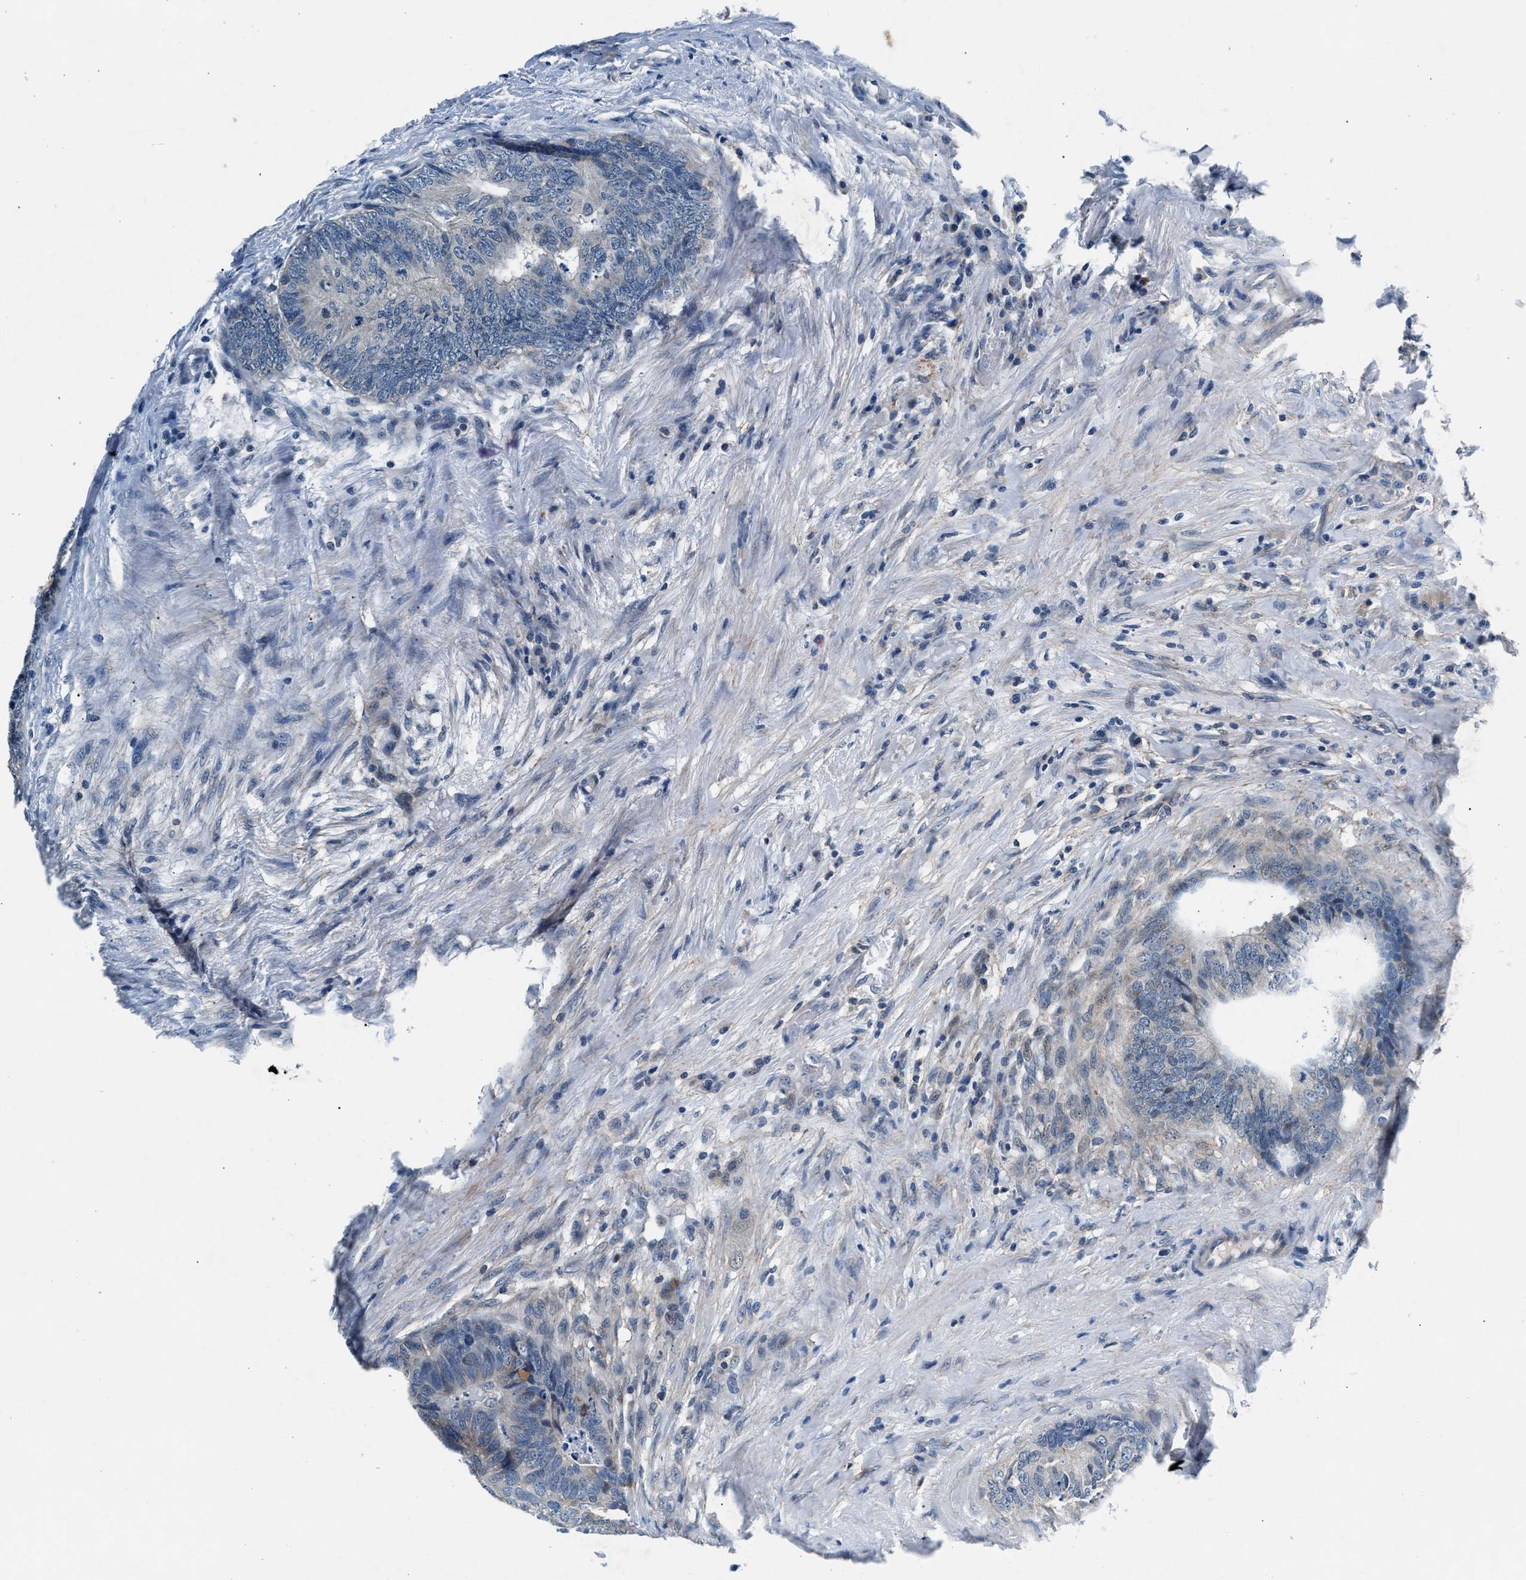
{"staining": {"intensity": "weak", "quantity": "<25%", "location": "cytoplasmic/membranous"}, "tissue": "colorectal cancer", "cell_type": "Tumor cells", "image_type": "cancer", "snomed": [{"axis": "morphology", "description": "Adenocarcinoma, NOS"}, {"axis": "topography", "description": "Colon"}], "caption": "High magnification brightfield microscopy of colorectal cancer (adenocarcinoma) stained with DAB (brown) and counterstained with hematoxylin (blue): tumor cells show no significant staining.", "gene": "DENND6B", "patient": {"sex": "female", "age": 67}}